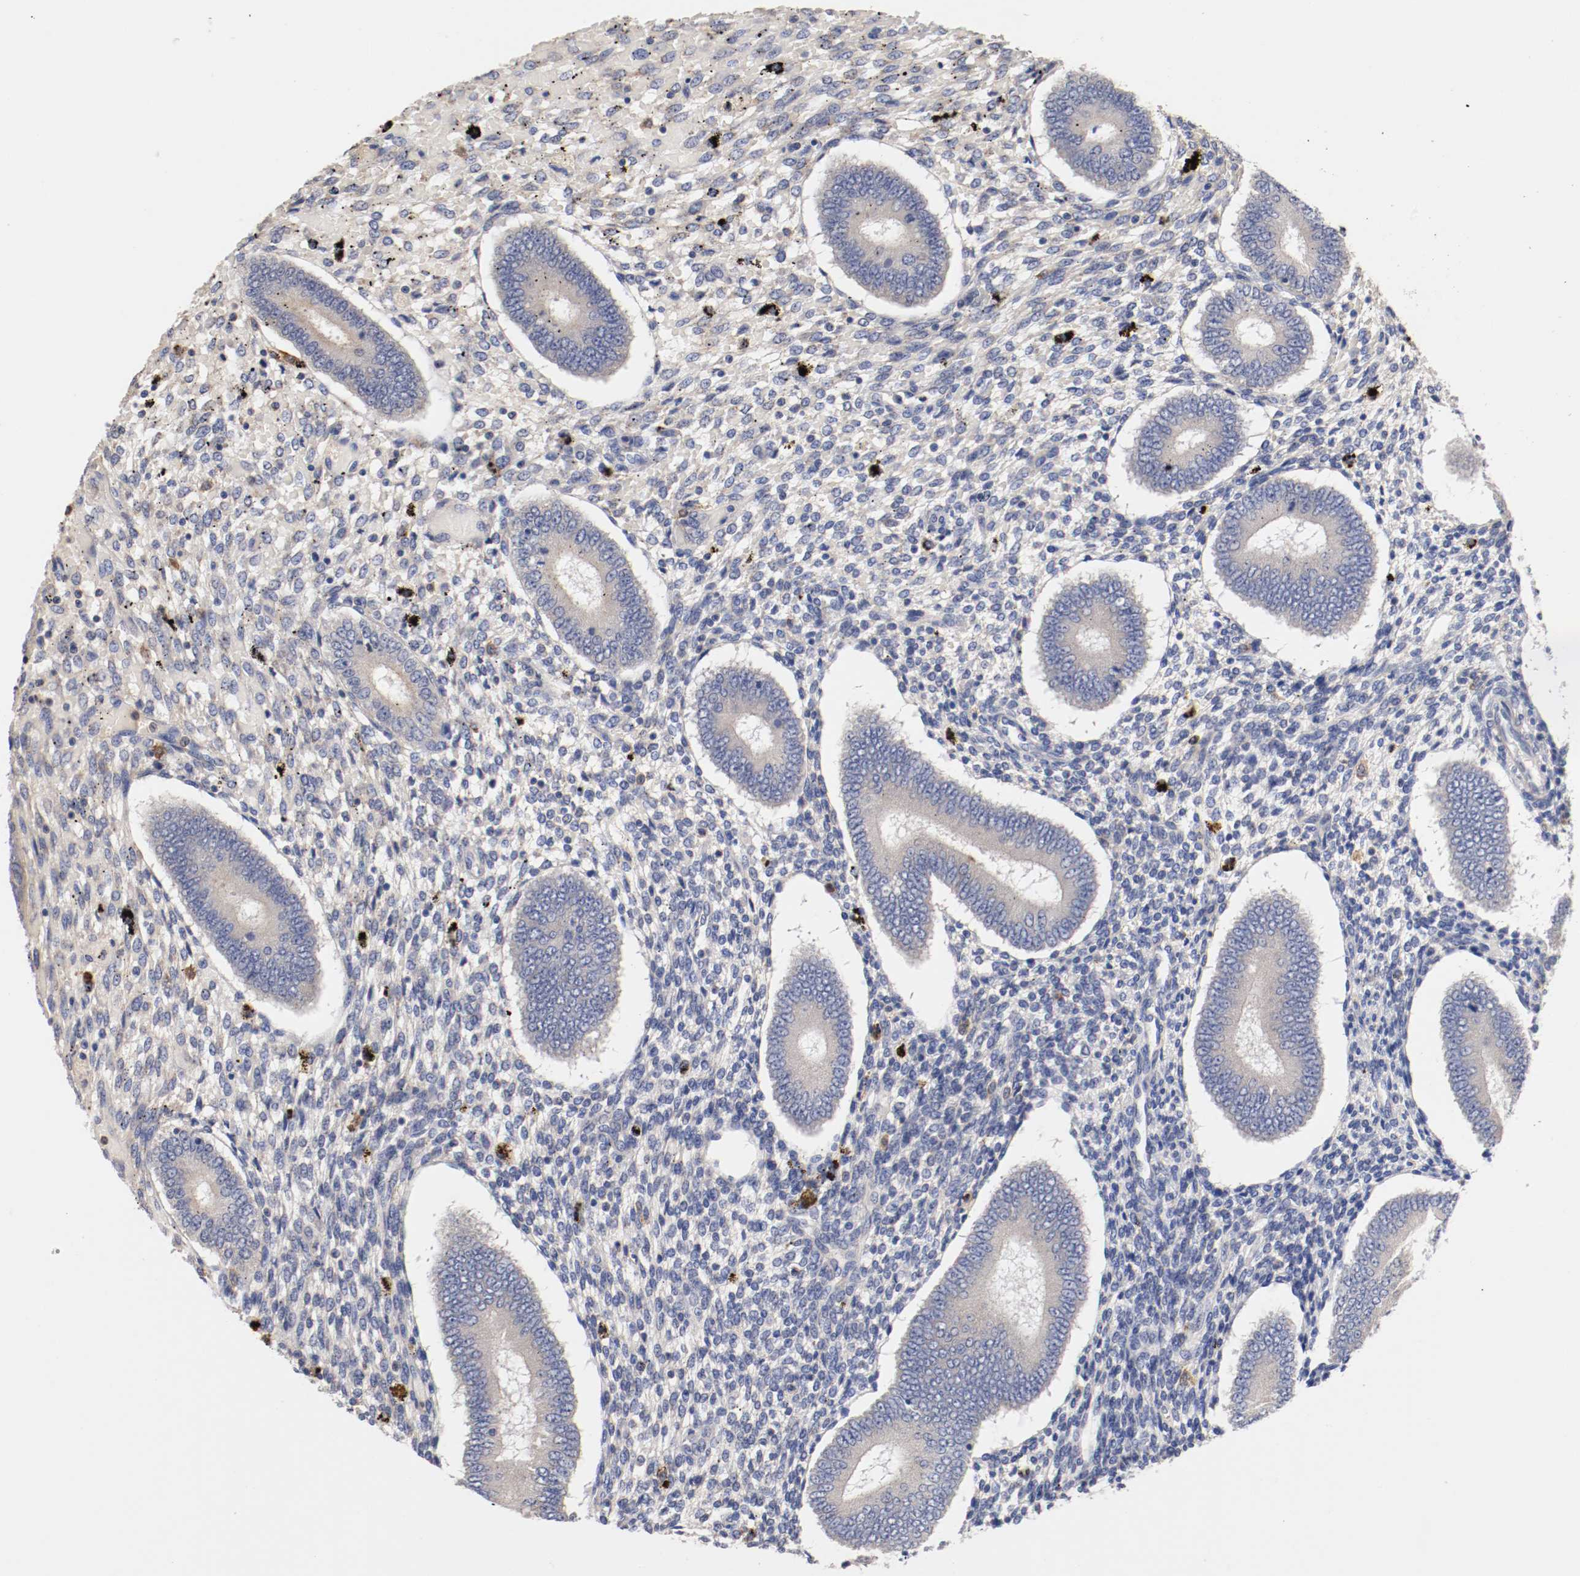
{"staining": {"intensity": "strong", "quantity": "<25%", "location": "cytoplasmic/membranous"}, "tissue": "endometrium", "cell_type": "Cells in endometrial stroma", "image_type": "normal", "snomed": [{"axis": "morphology", "description": "Normal tissue, NOS"}, {"axis": "topography", "description": "Endometrium"}], "caption": "This is a photomicrograph of immunohistochemistry (IHC) staining of normal endometrium, which shows strong positivity in the cytoplasmic/membranous of cells in endometrial stroma.", "gene": "SEMA5A", "patient": {"sex": "female", "age": 42}}